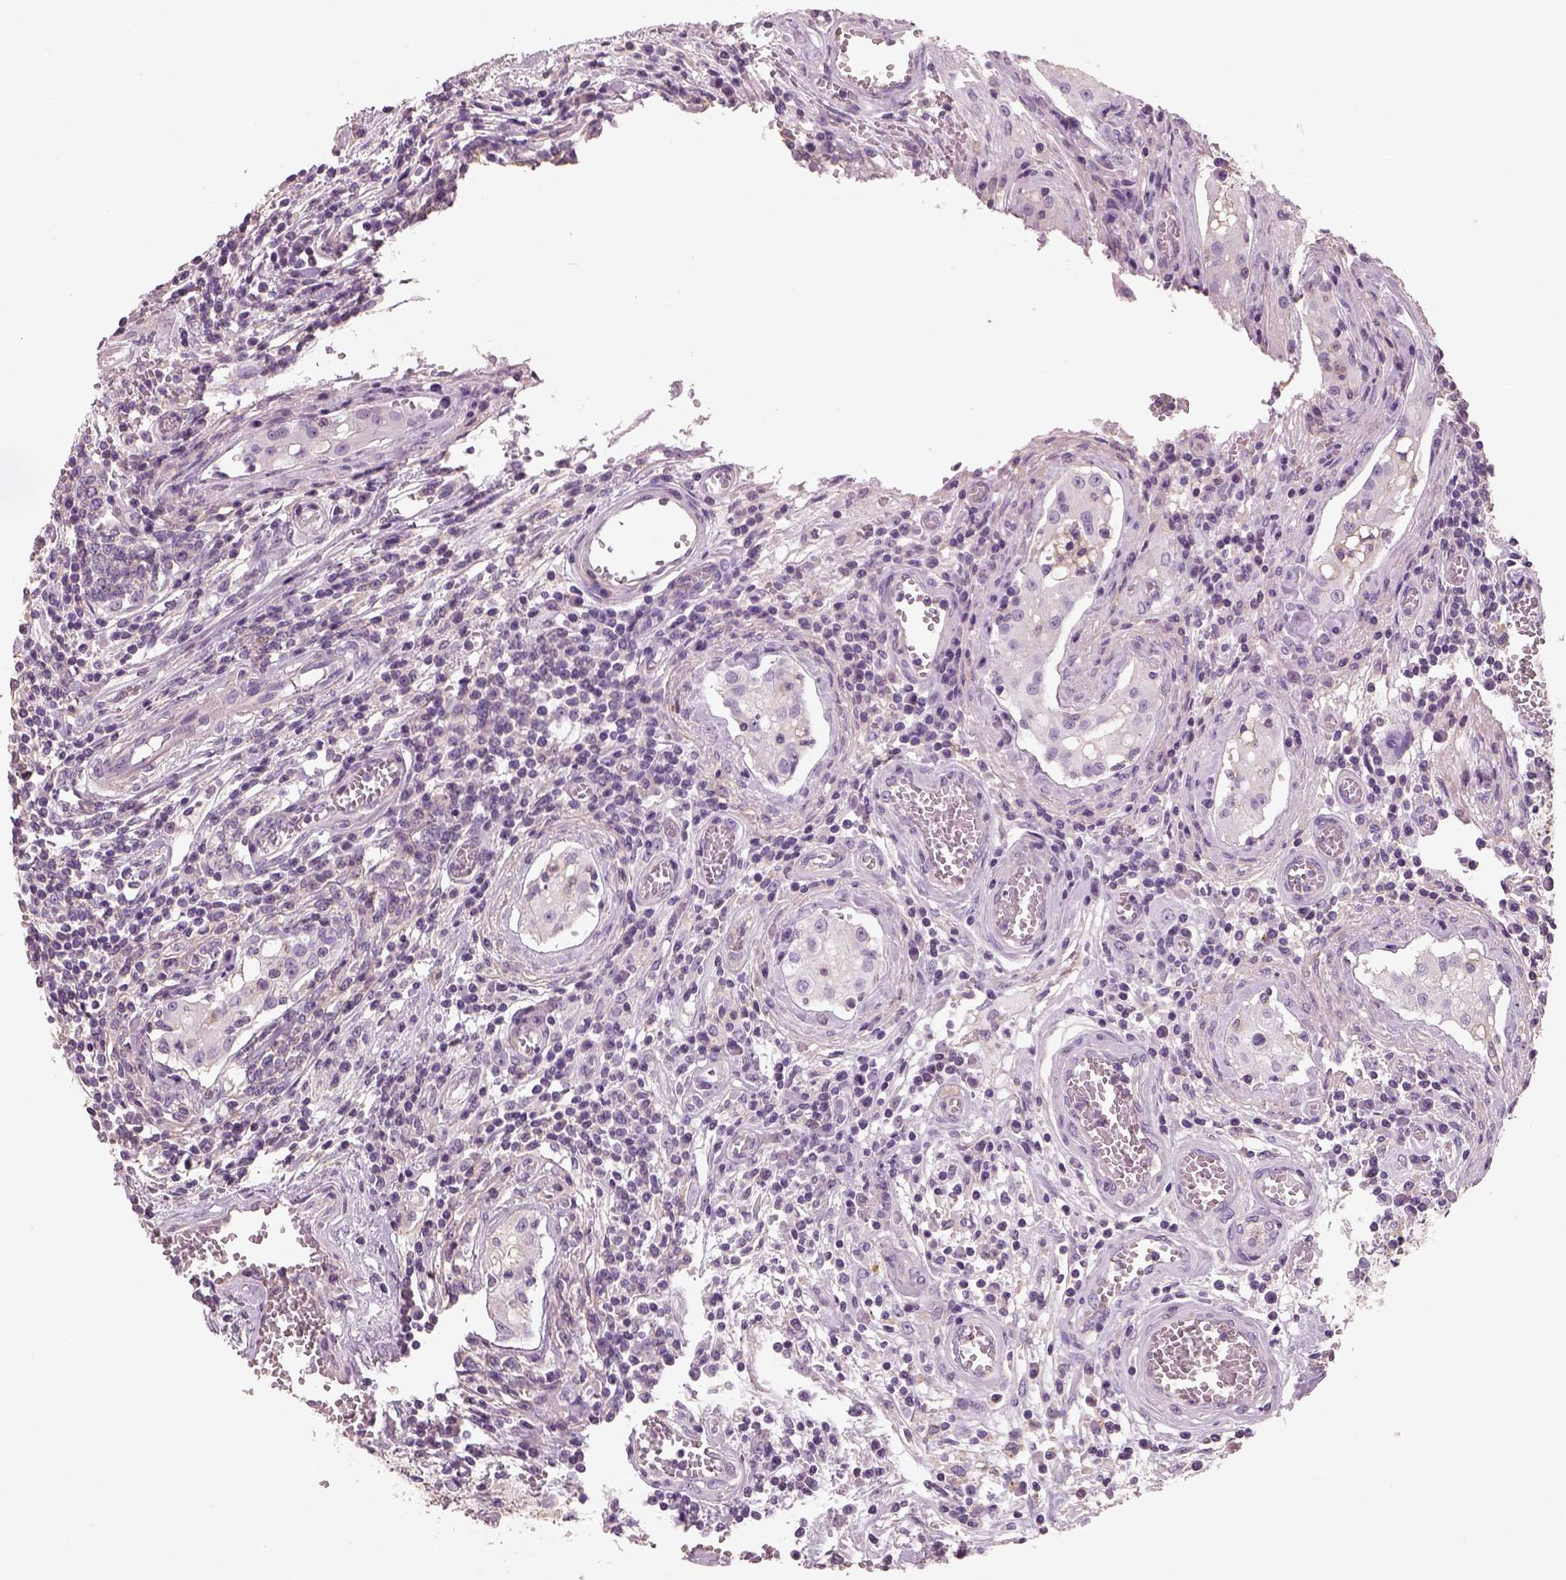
{"staining": {"intensity": "negative", "quantity": "none", "location": "none"}, "tissue": "testis cancer", "cell_type": "Tumor cells", "image_type": "cancer", "snomed": [{"axis": "morphology", "description": "Carcinoma, Embryonal, NOS"}, {"axis": "topography", "description": "Testis"}], "caption": "A photomicrograph of human testis cancer (embryonal carcinoma) is negative for staining in tumor cells.", "gene": "OTUD6A", "patient": {"sex": "male", "age": 36}}